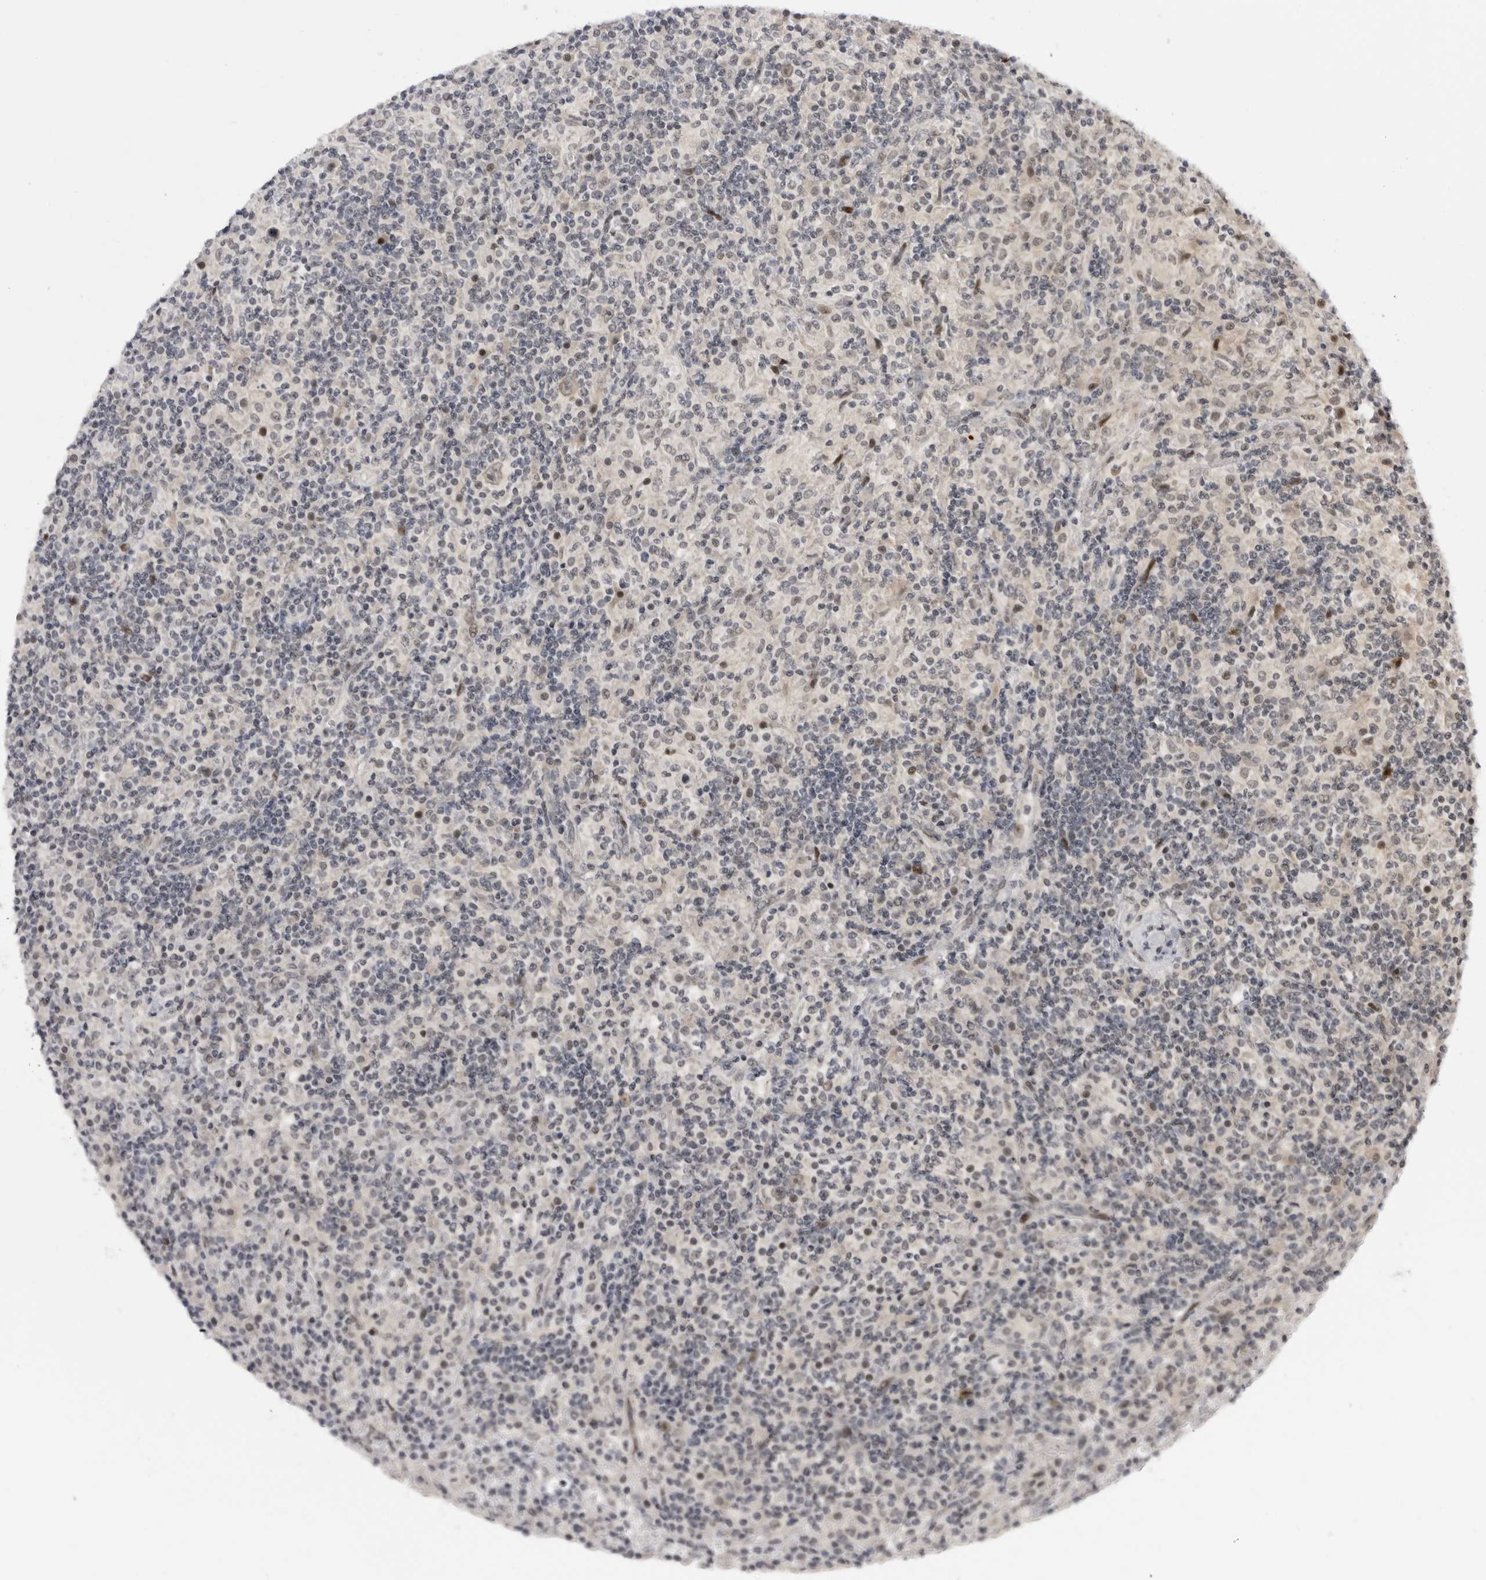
{"staining": {"intensity": "weak", "quantity": "25%-75%", "location": "nuclear"}, "tissue": "lymphoma", "cell_type": "Tumor cells", "image_type": "cancer", "snomed": [{"axis": "morphology", "description": "Hodgkin's disease, NOS"}, {"axis": "topography", "description": "Lymph node"}], "caption": "Immunohistochemistry (IHC) image of neoplastic tissue: Hodgkin's disease stained using immunohistochemistry (IHC) reveals low levels of weak protein expression localized specifically in the nuclear of tumor cells, appearing as a nuclear brown color.", "gene": "ALPK2", "patient": {"sex": "male", "age": 70}}